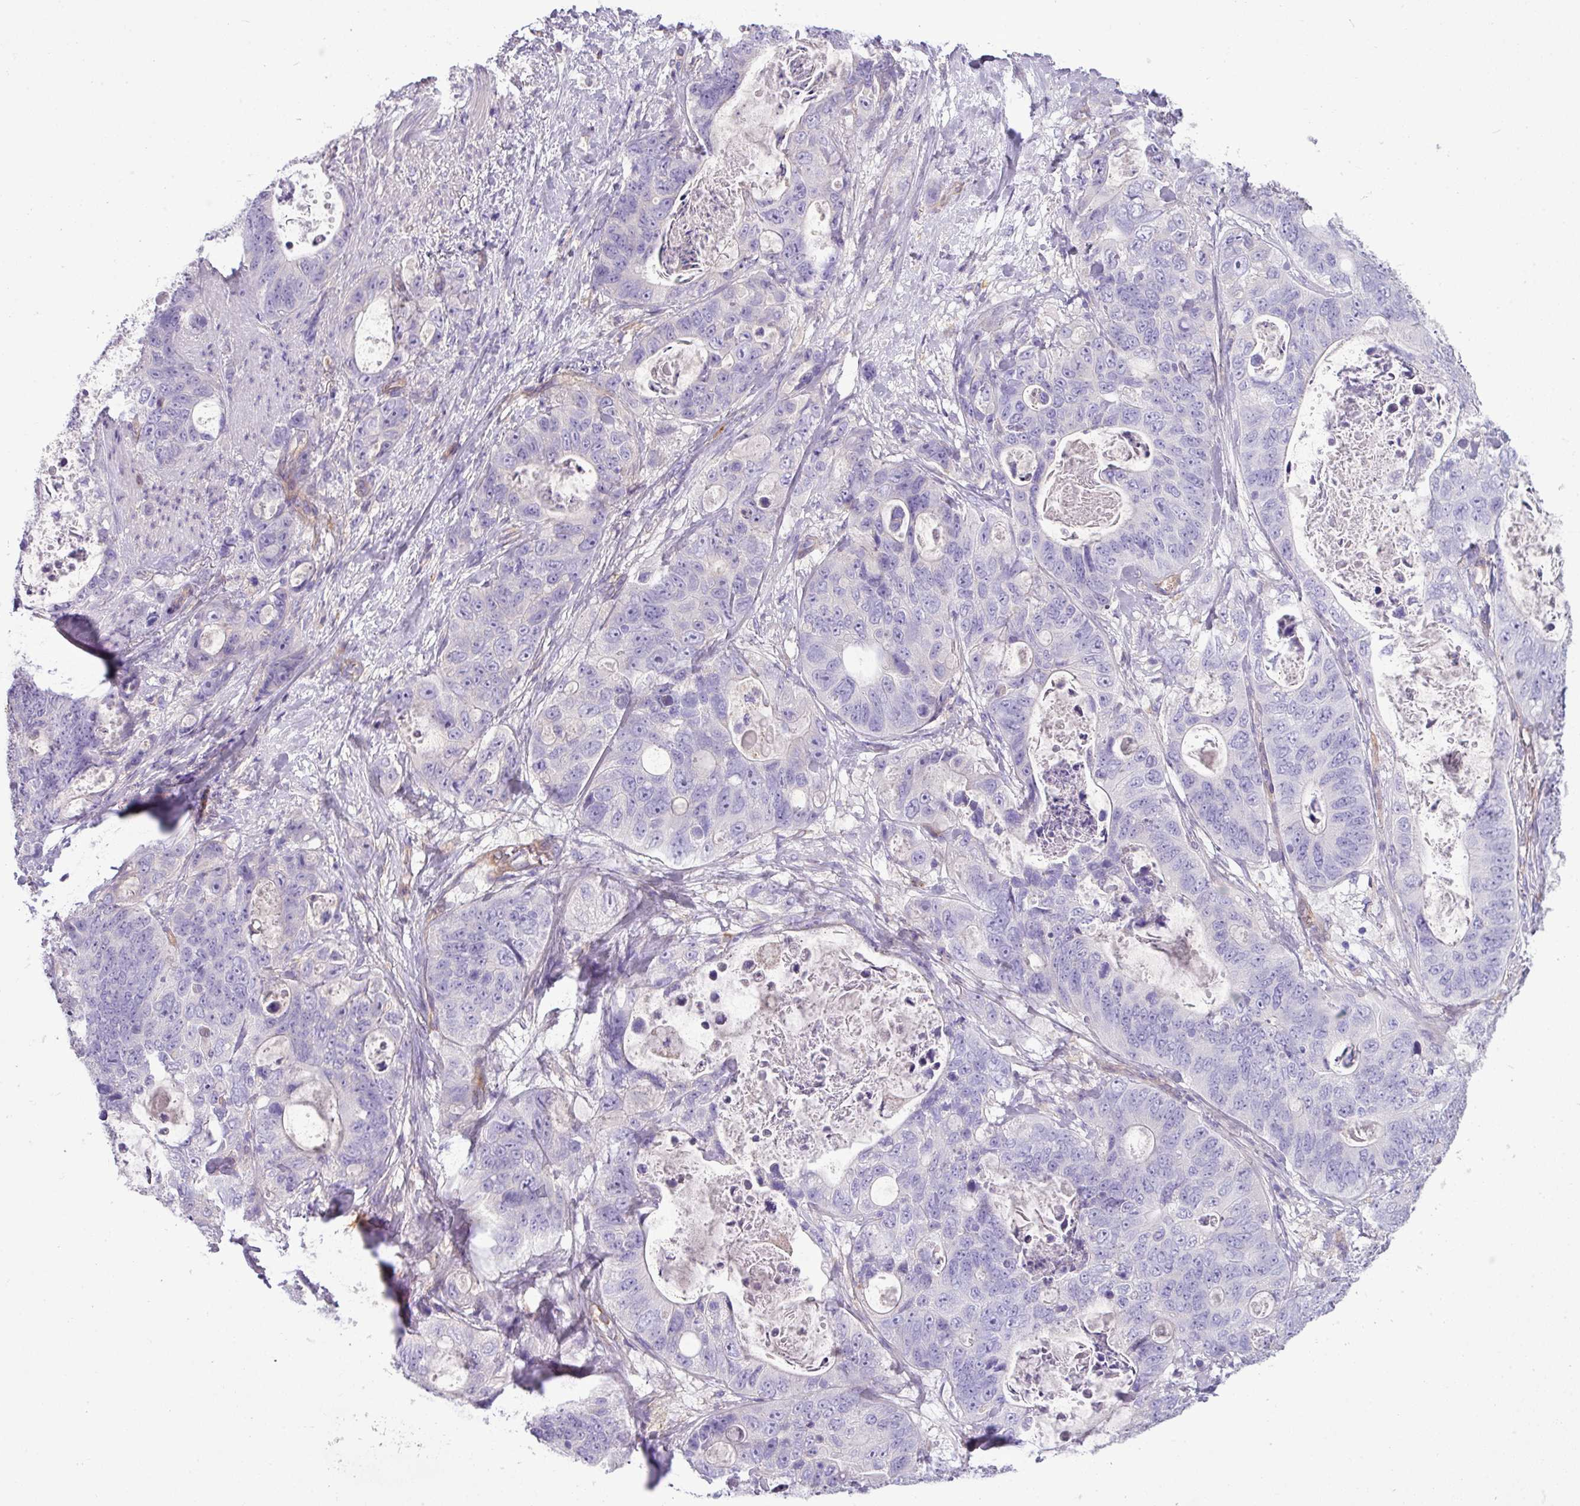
{"staining": {"intensity": "negative", "quantity": "none", "location": "none"}, "tissue": "stomach cancer", "cell_type": "Tumor cells", "image_type": "cancer", "snomed": [{"axis": "morphology", "description": "Normal tissue, NOS"}, {"axis": "morphology", "description": "Adenocarcinoma, NOS"}, {"axis": "topography", "description": "Stomach"}], "caption": "Protein analysis of stomach cancer shows no significant positivity in tumor cells.", "gene": "KIRREL3", "patient": {"sex": "female", "age": 89}}